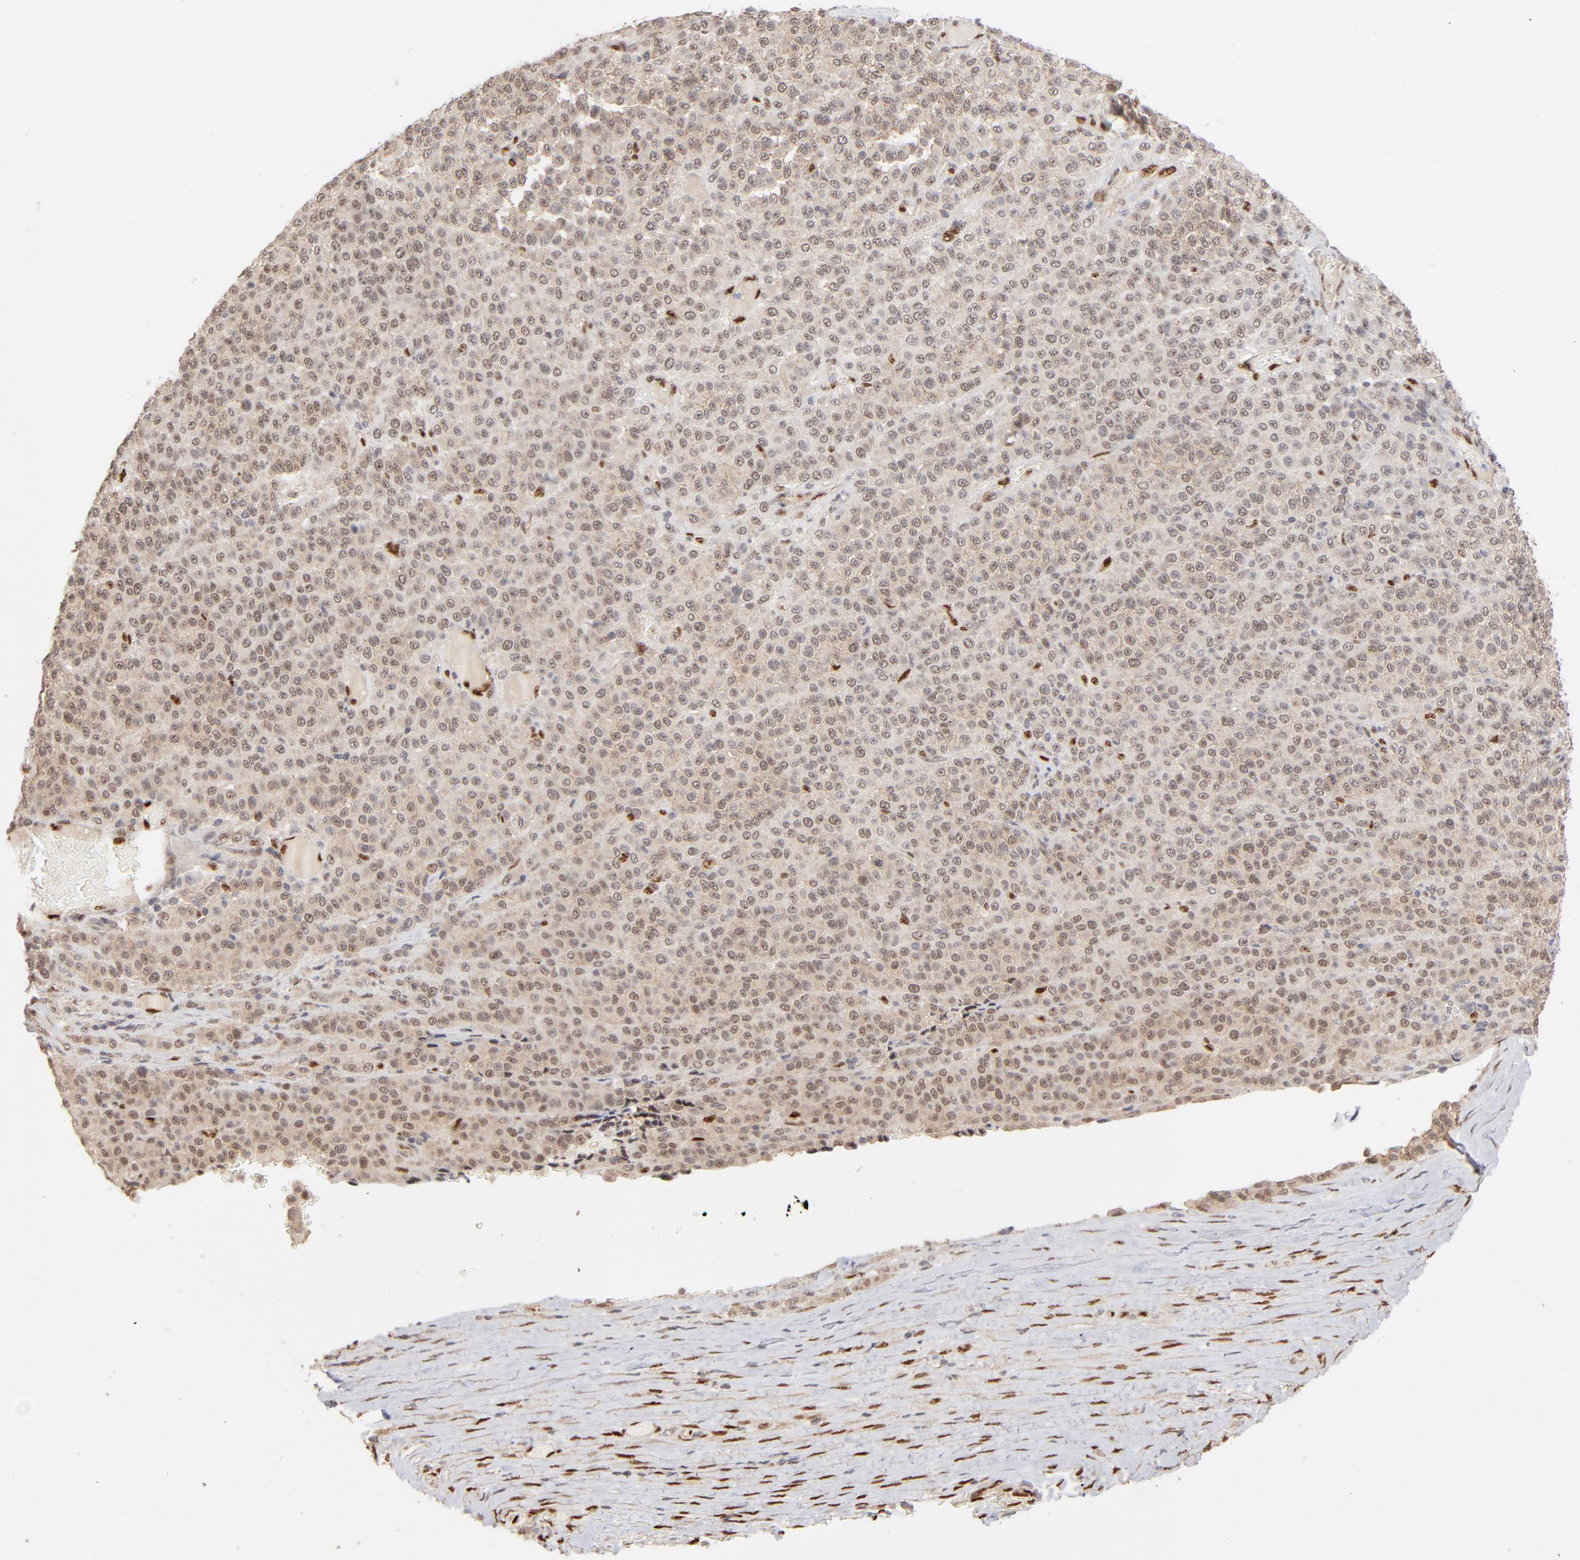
{"staining": {"intensity": "weak", "quantity": ">75%", "location": "nuclear"}, "tissue": "melanoma", "cell_type": "Tumor cells", "image_type": "cancer", "snomed": [{"axis": "morphology", "description": "Malignant melanoma, Metastatic site"}, {"axis": "topography", "description": "Pancreas"}], "caption": "IHC staining of melanoma, which shows low levels of weak nuclear expression in approximately >75% of tumor cells indicating weak nuclear protein staining. The staining was performed using DAB (brown) for protein detection and nuclei were counterstained in hematoxylin (blue).", "gene": "NFIB", "patient": {"sex": "female", "age": 30}}